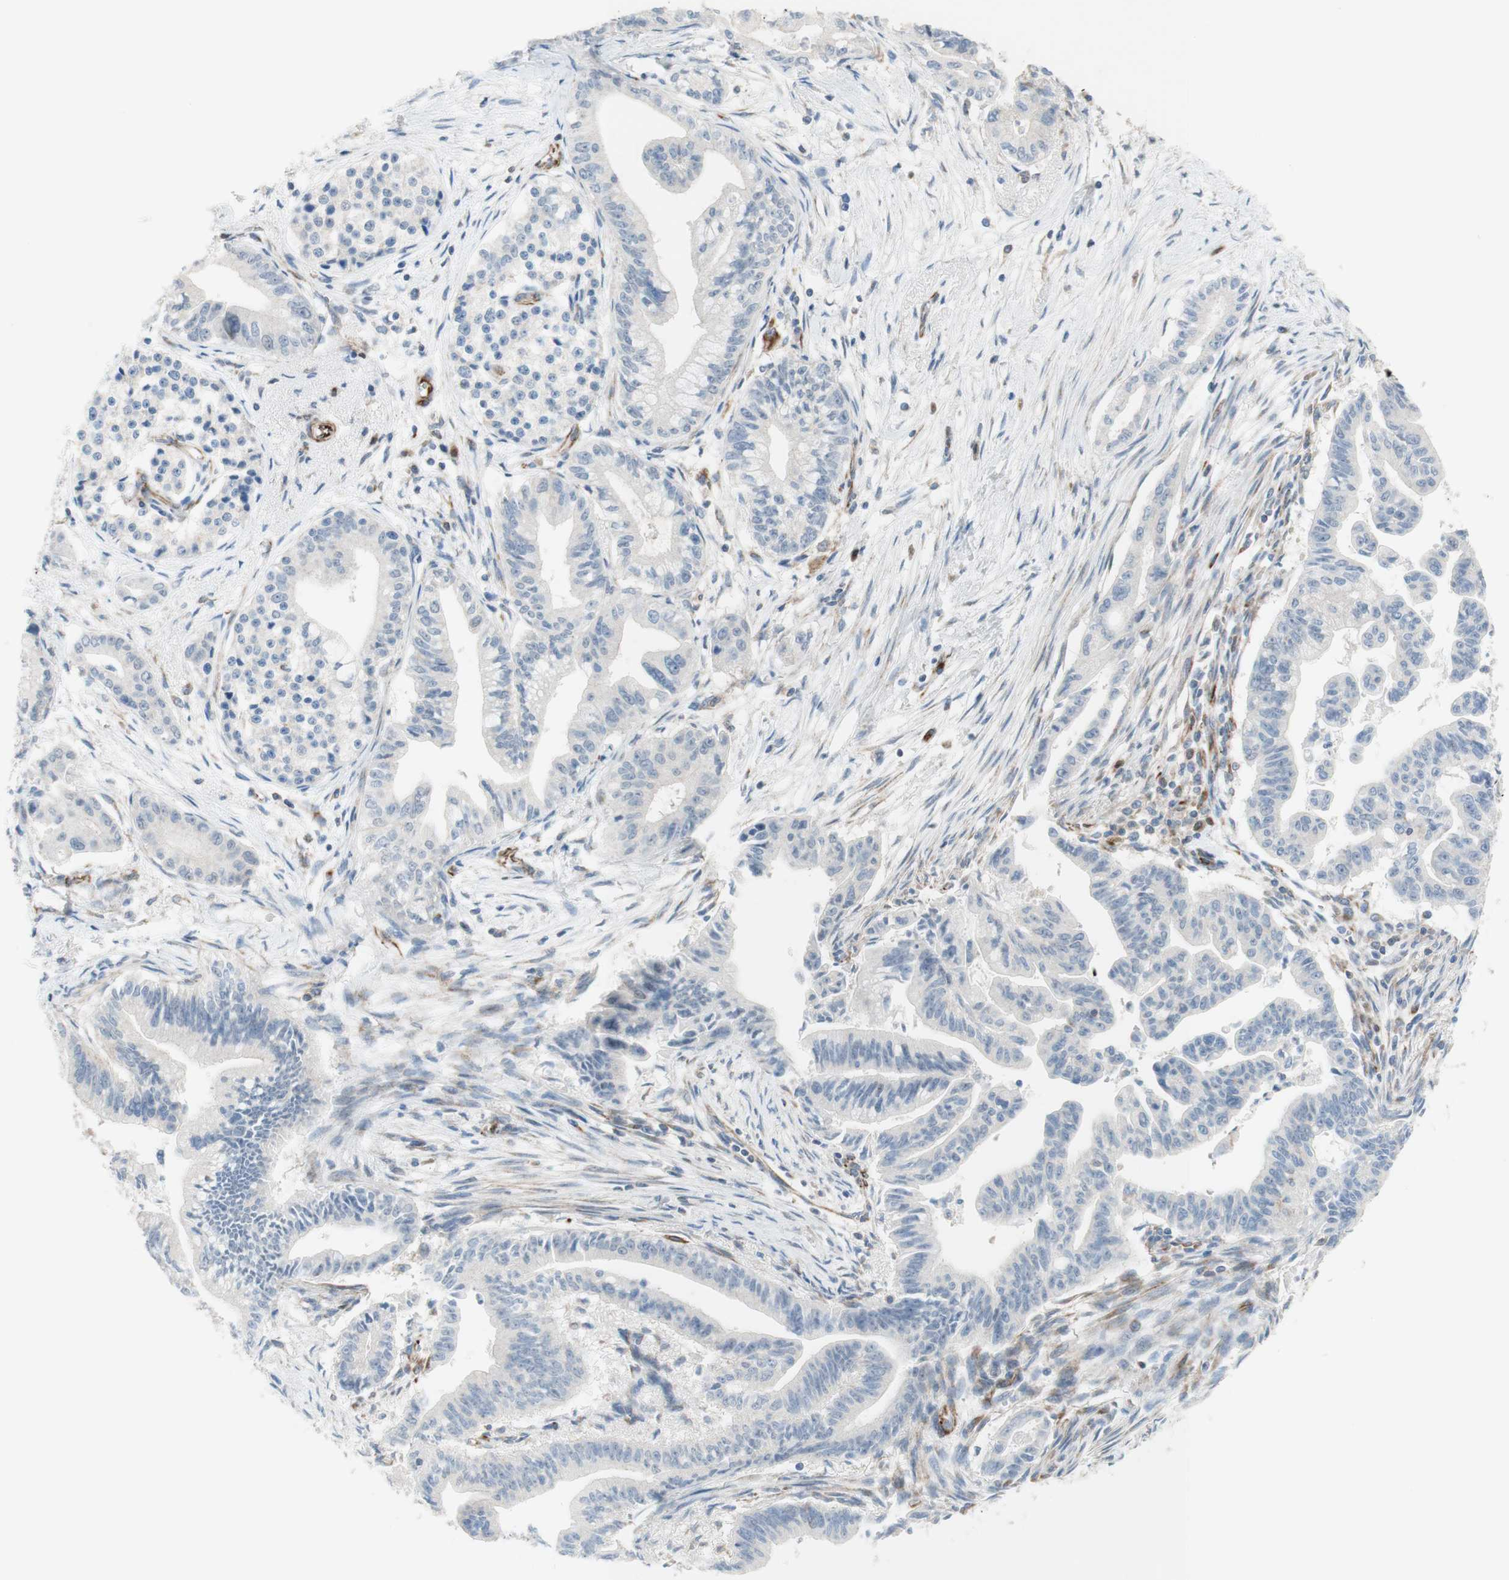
{"staining": {"intensity": "negative", "quantity": "none", "location": "none"}, "tissue": "pancreatic cancer", "cell_type": "Tumor cells", "image_type": "cancer", "snomed": [{"axis": "morphology", "description": "Adenocarcinoma, NOS"}, {"axis": "topography", "description": "Pancreas"}], "caption": "Immunohistochemistry histopathology image of neoplastic tissue: human pancreatic adenocarcinoma stained with DAB reveals no significant protein positivity in tumor cells.", "gene": "POU2AF1", "patient": {"sex": "male", "age": 70}}